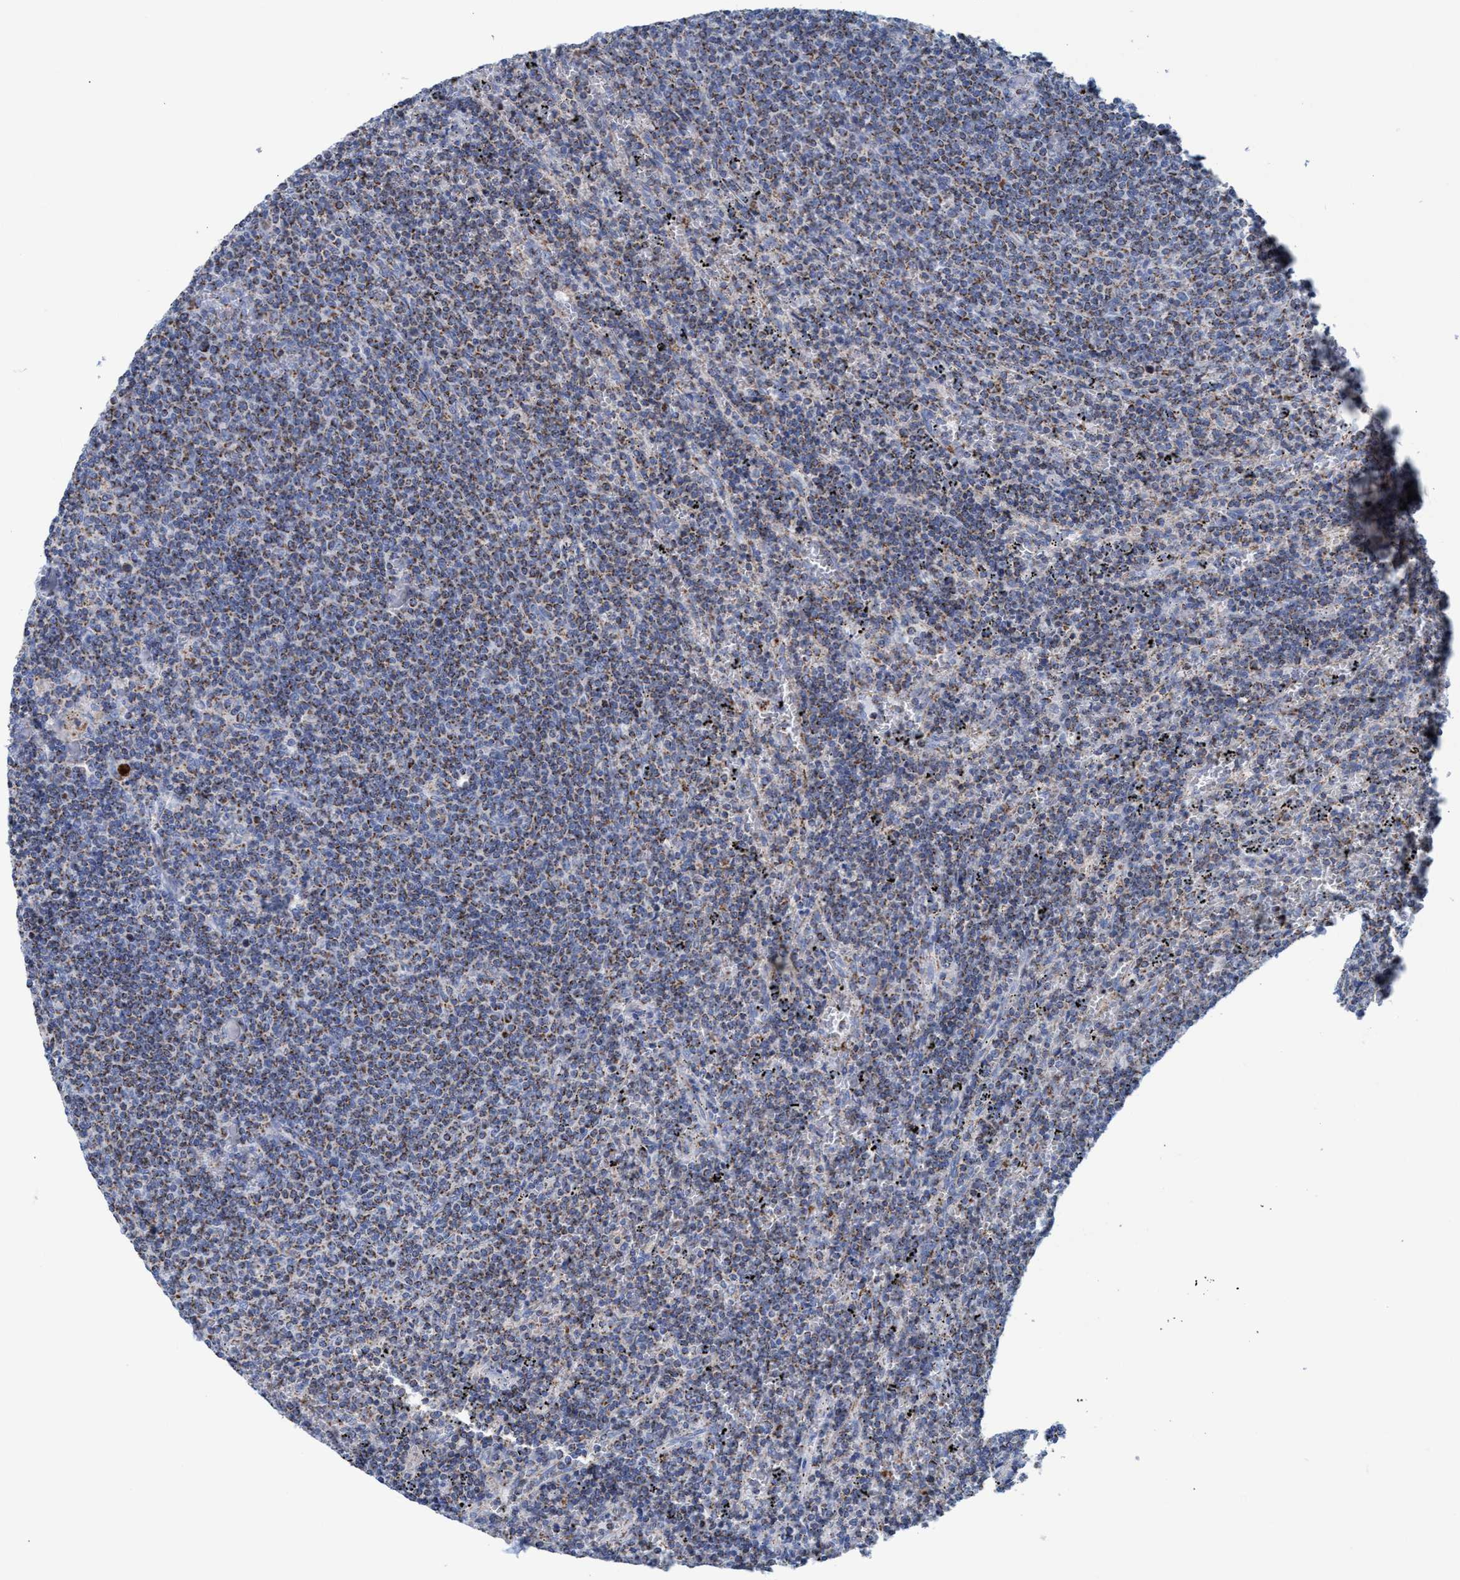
{"staining": {"intensity": "moderate", "quantity": "25%-75%", "location": "cytoplasmic/membranous"}, "tissue": "lymphoma", "cell_type": "Tumor cells", "image_type": "cancer", "snomed": [{"axis": "morphology", "description": "Malignant lymphoma, non-Hodgkin's type, Low grade"}, {"axis": "topography", "description": "Spleen"}], "caption": "Lymphoma stained with immunohistochemistry (IHC) displays moderate cytoplasmic/membranous expression in about 25%-75% of tumor cells.", "gene": "GGA3", "patient": {"sex": "female", "age": 50}}